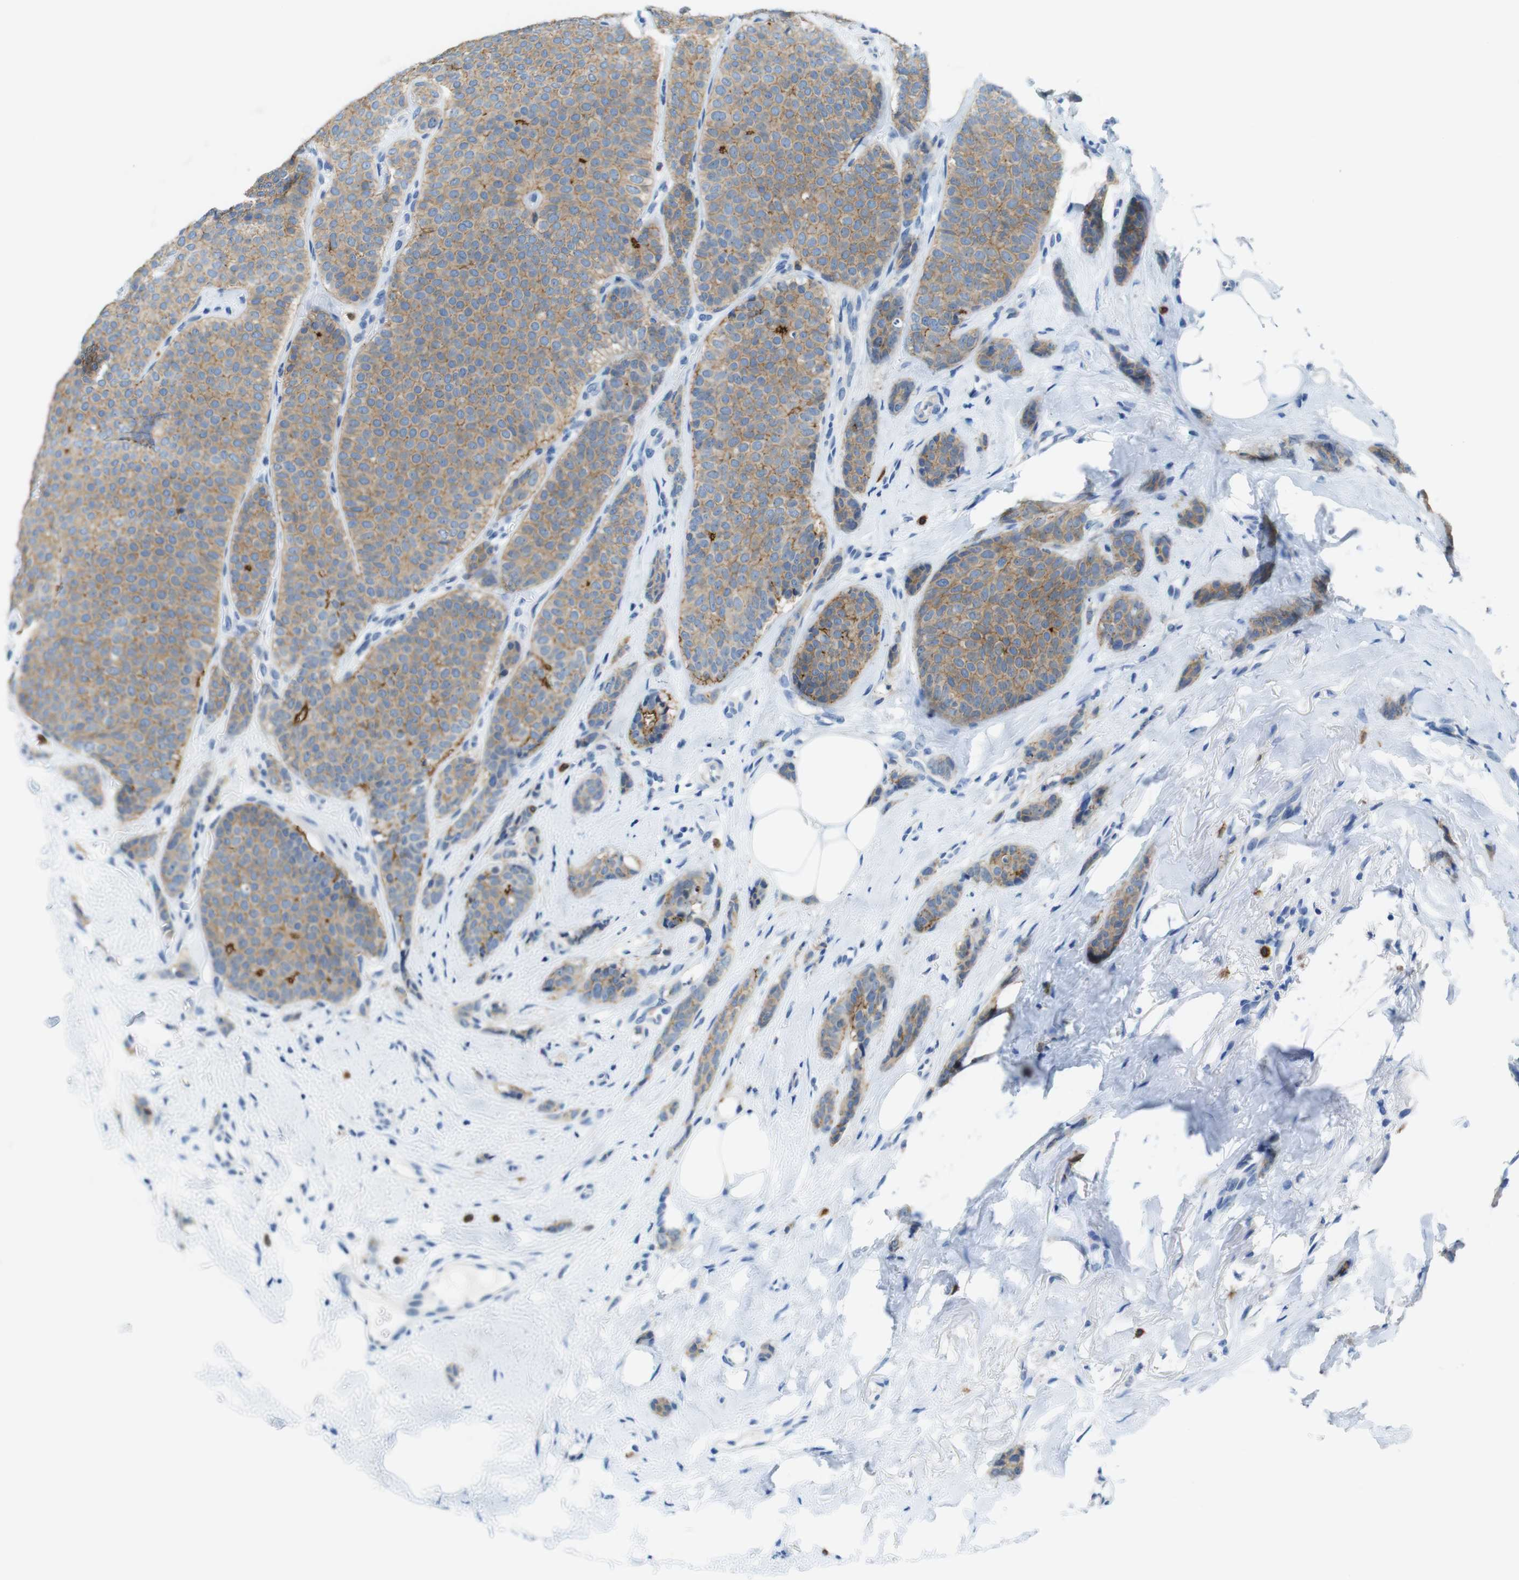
{"staining": {"intensity": "moderate", "quantity": "25%-75%", "location": "cytoplasmic/membranous"}, "tissue": "breast cancer", "cell_type": "Tumor cells", "image_type": "cancer", "snomed": [{"axis": "morphology", "description": "Lobular carcinoma"}, {"axis": "topography", "description": "Skin"}, {"axis": "topography", "description": "Breast"}], "caption": "Protein expression analysis of breast cancer demonstrates moderate cytoplasmic/membranous positivity in approximately 25%-75% of tumor cells.", "gene": "TJP3", "patient": {"sex": "female", "age": 46}}